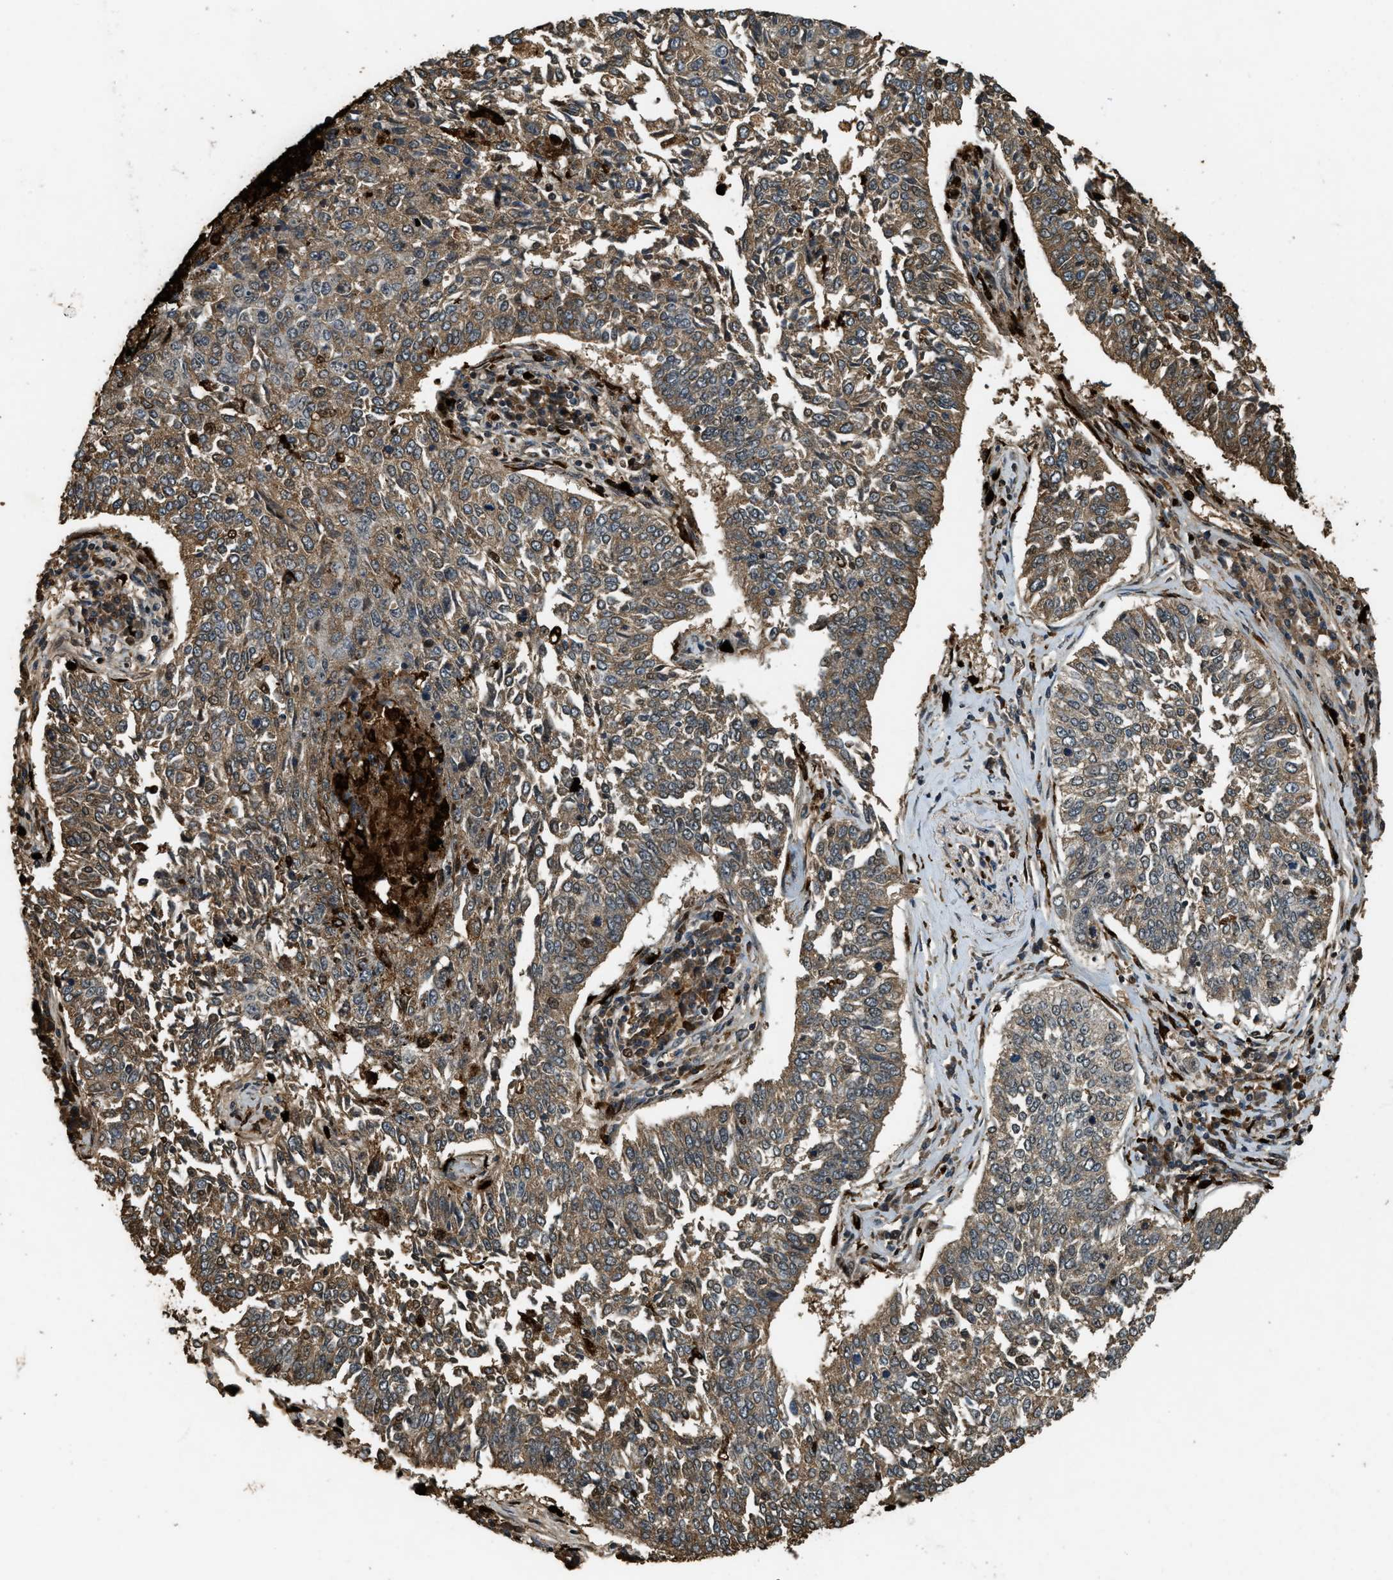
{"staining": {"intensity": "moderate", "quantity": ">75%", "location": "cytoplasmic/membranous"}, "tissue": "lung cancer", "cell_type": "Tumor cells", "image_type": "cancer", "snomed": [{"axis": "morphology", "description": "Normal tissue, NOS"}, {"axis": "morphology", "description": "Squamous cell carcinoma, NOS"}, {"axis": "topography", "description": "Cartilage tissue"}, {"axis": "topography", "description": "Bronchus"}, {"axis": "topography", "description": "Lung"}], "caption": "Immunohistochemical staining of lung squamous cell carcinoma reveals moderate cytoplasmic/membranous protein expression in about >75% of tumor cells.", "gene": "RNF141", "patient": {"sex": "female", "age": 49}}